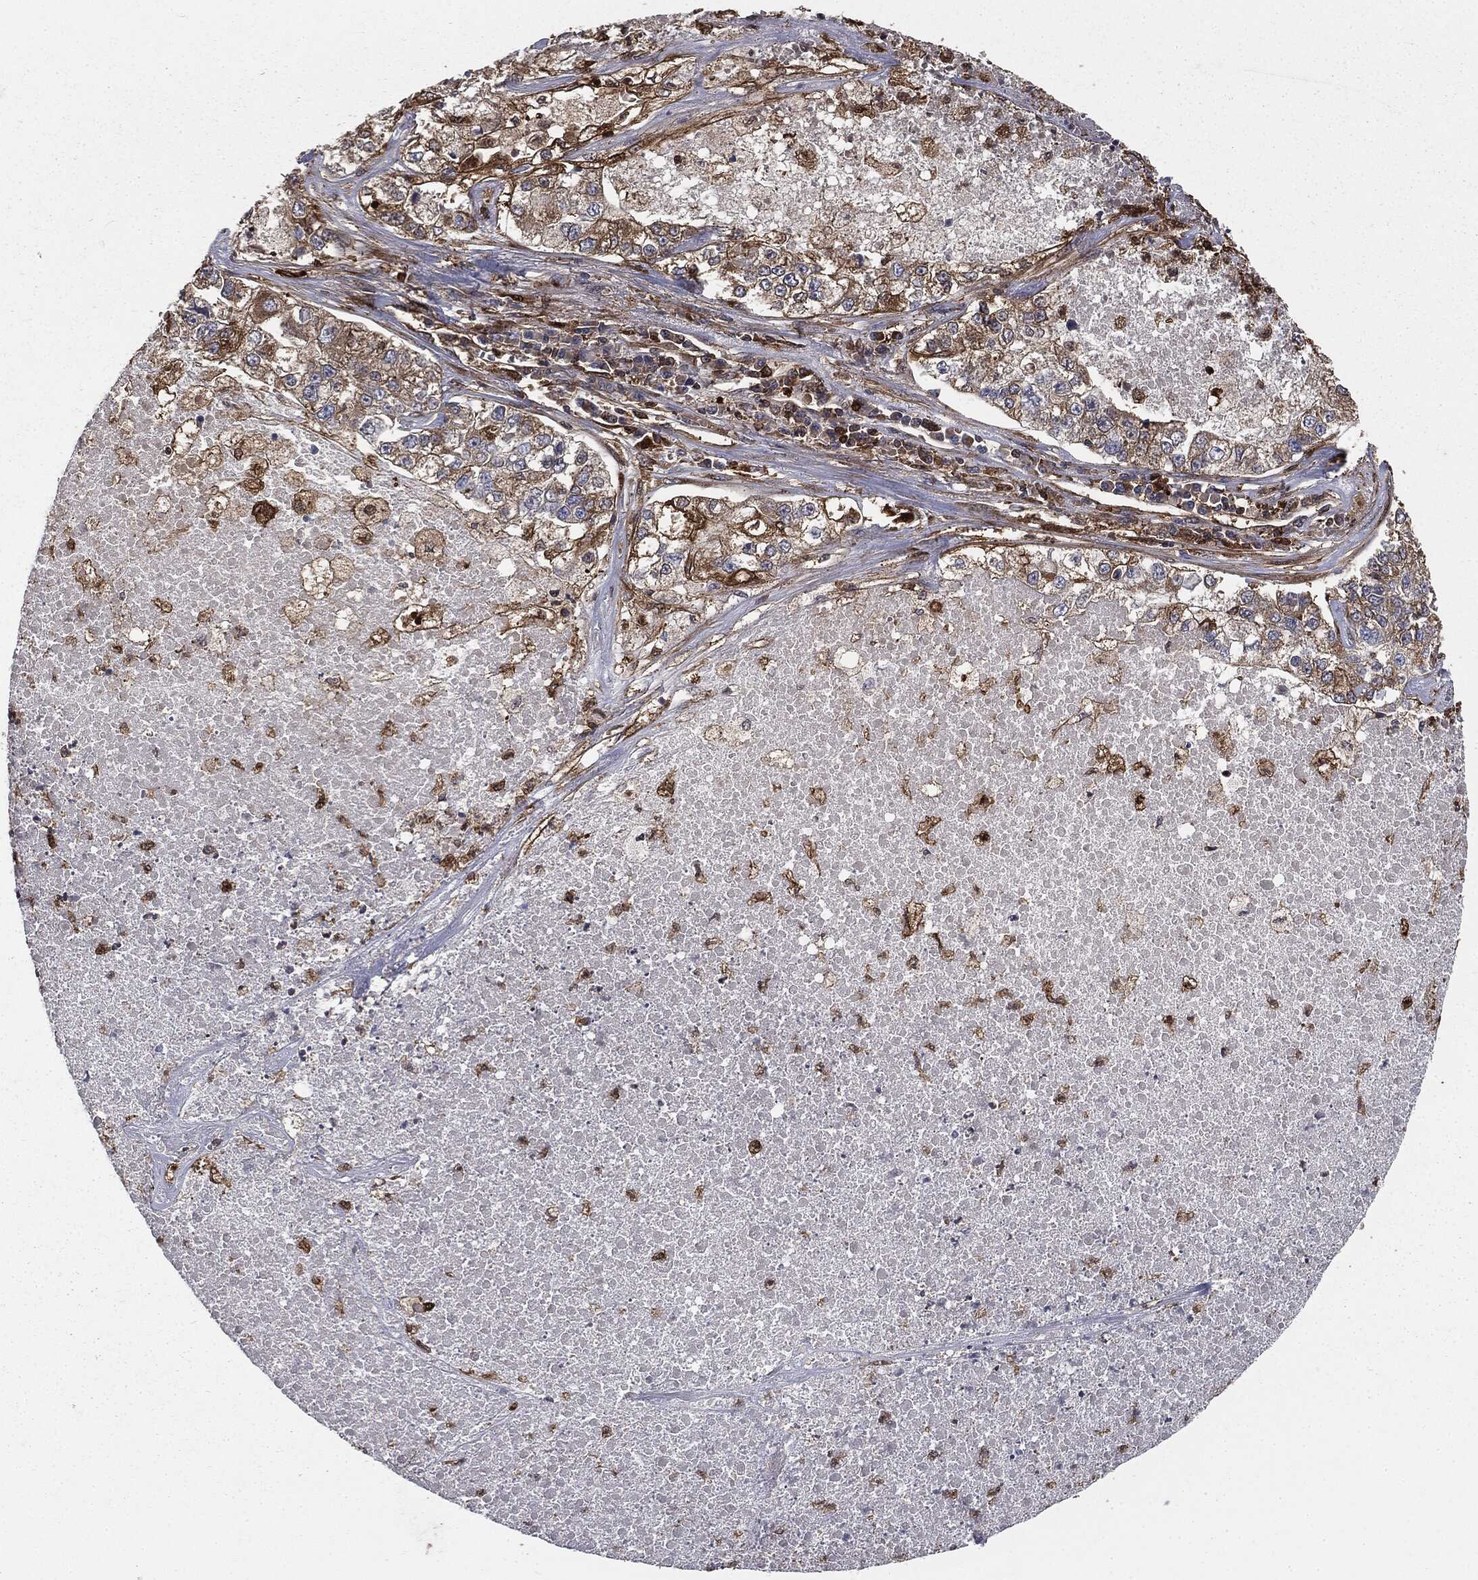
{"staining": {"intensity": "moderate", "quantity": "<25%", "location": "cytoplasmic/membranous"}, "tissue": "lung cancer", "cell_type": "Tumor cells", "image_type": "cancer", "snomed": [{"axis": "morphology", "description": "Adenocarcinoma, NOS"}, {"axis": "topography", "description": "Lung"}], "caption": "Protein staining demonstrates moderate cytoplasmic/membranous staining in about <25% of tumor cells in adenocarcinoma (lung). (IHC, brightfield microscopy, high magnification).", "gene": "GNB5", "patient": {"sex": "male", "age": 49}}